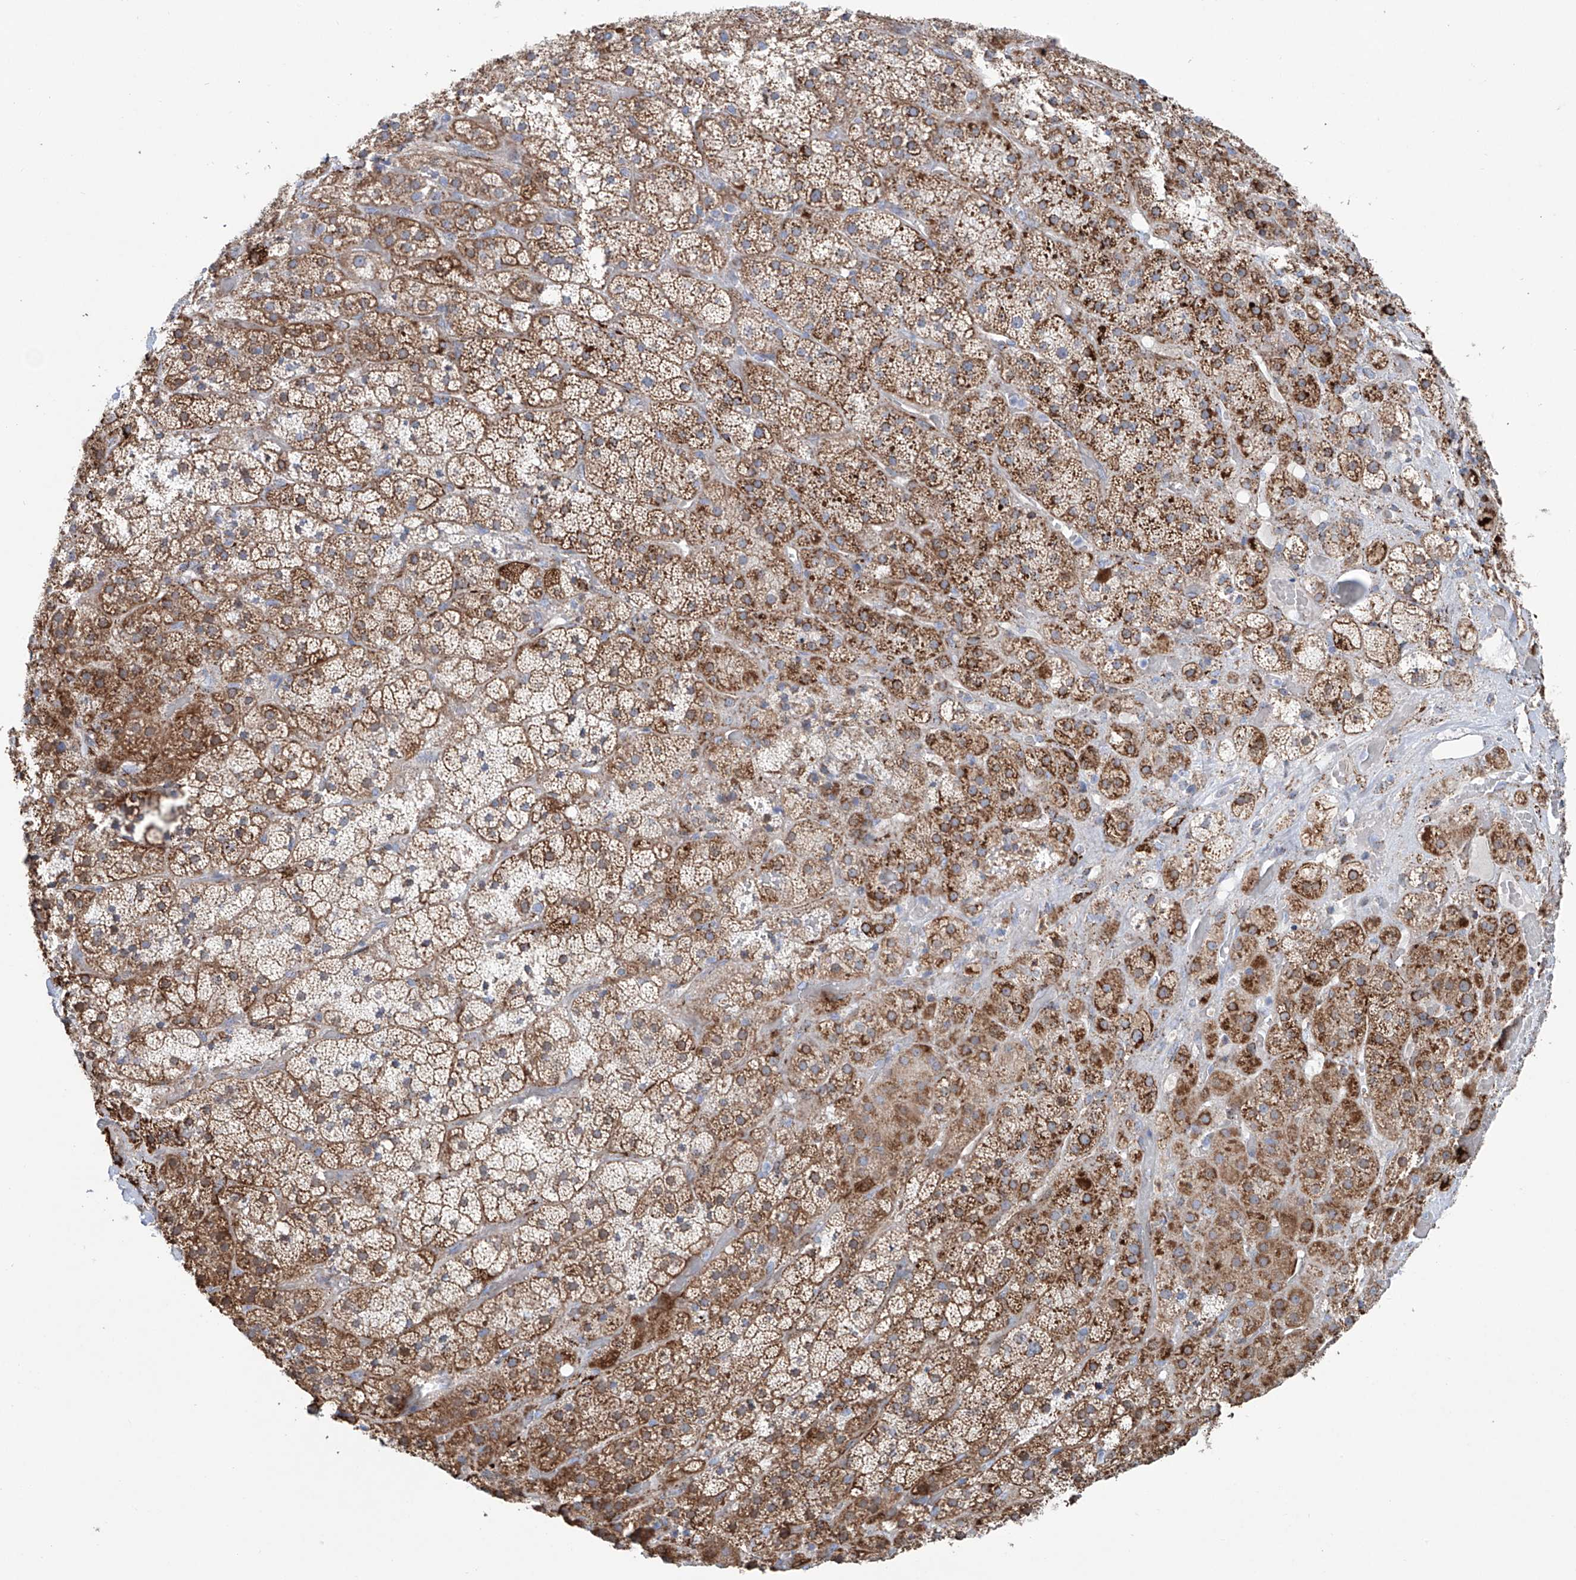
{"staining": {"intensity": "moderate", "quantity": ">75%", "location": "cytoplasmic/membranous"}, "tissue": "adrenal gland", "cell_type": "Glandular cells", "image_type": "normal", "snomed": [{"axis": "morphology", "description": "Normal tissue, NOS"}, {"axis": "topography", "description": "Adrenal gland"}], "caption": "Brown immunohistochemical staining in benign adrenal gland demonstrates moderate cytoplasmic/membranous positivity in about >75% of glandular cells.", "gene": "ALDH6A1", "patient": {"sex": "male", "age": 57}}